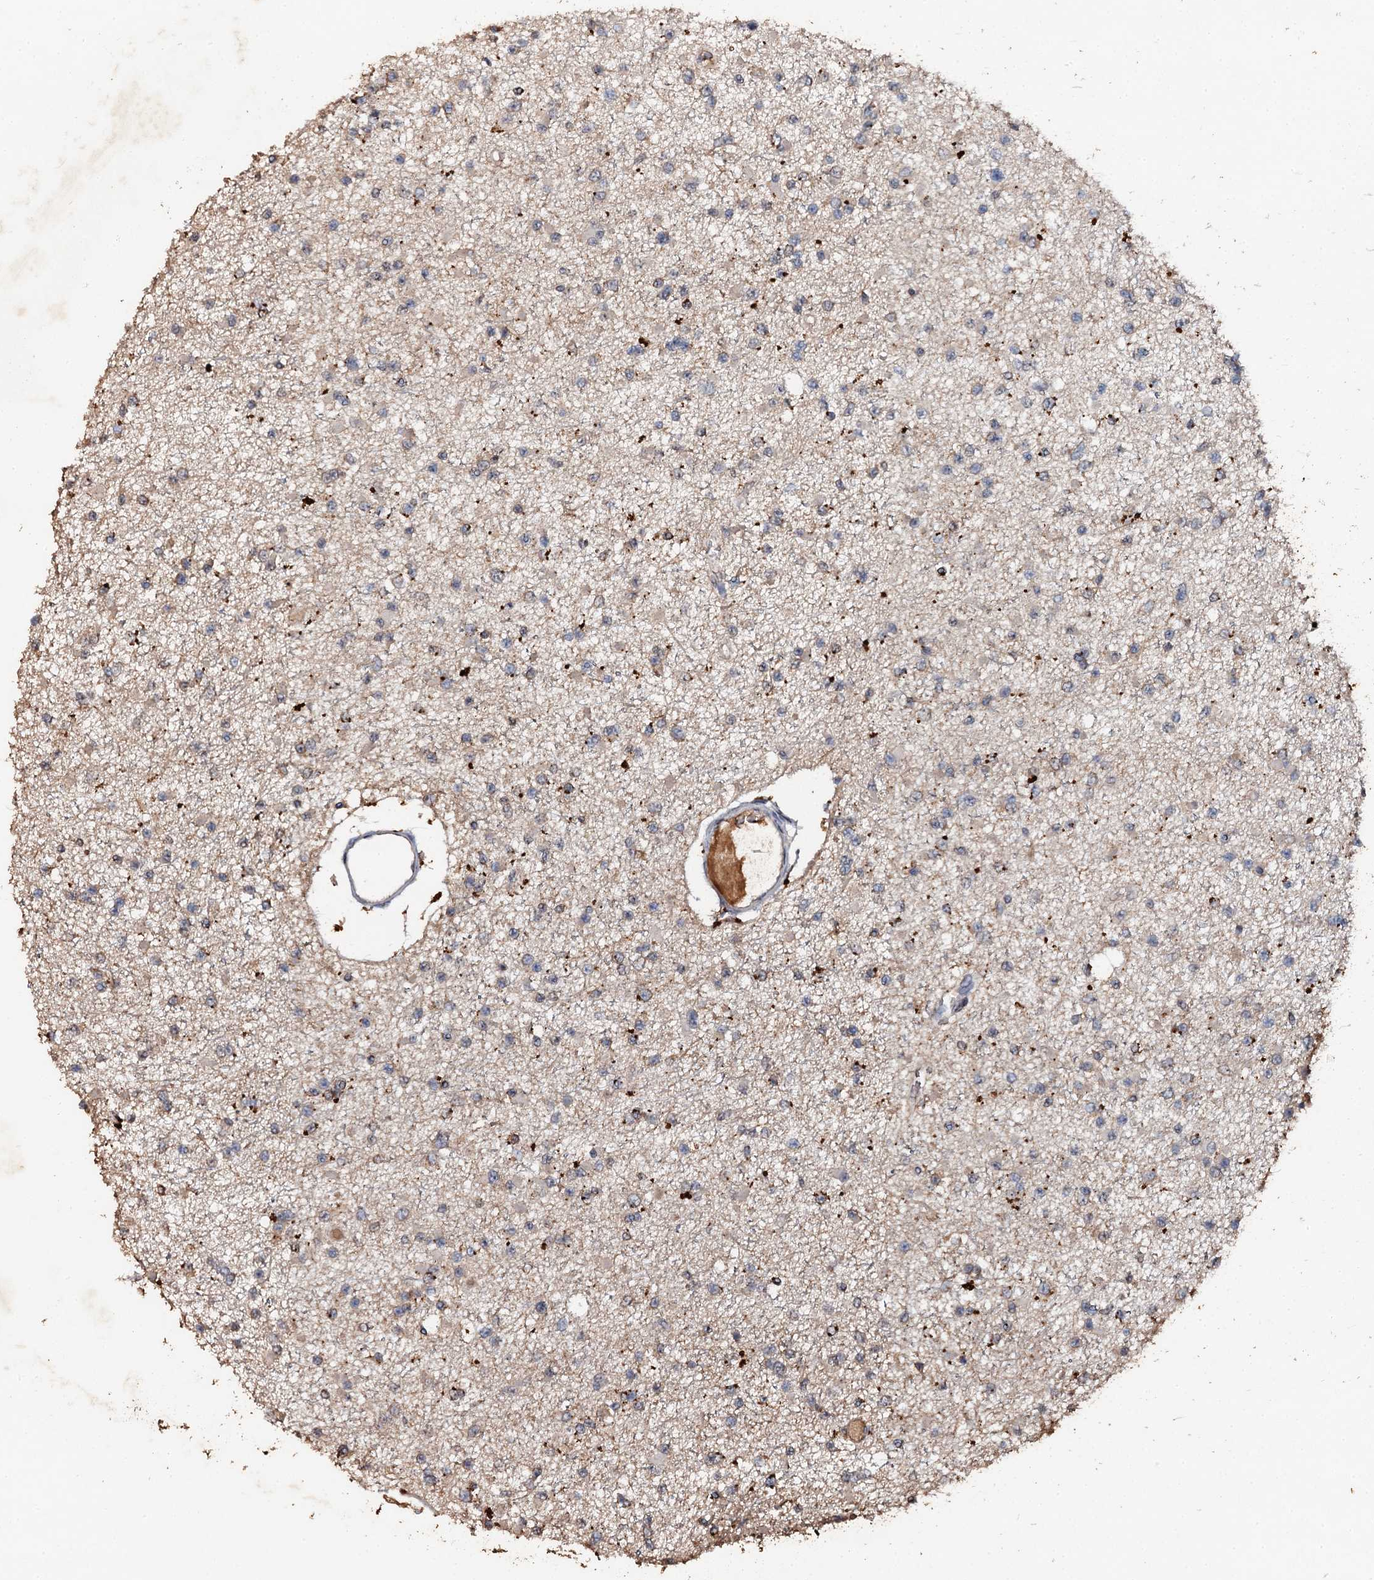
{"staining": {"intensity": "negative", "quantity": "none", "location": "none"}, "tissue": "glioma", "cell_type": "Tumor cells", "image_type": "cancer", "snomed": [{"axis": "morphology", "description": "Glioma, malignant, Low grade"}, {"axis": "topography", "description": "Brain"}], "caption": "Tumor cells show no significant protein expression in malignant glioma (low-grade).", "gene": "ADAMTS10", "patient": {"sex": "female", "age": 22}}